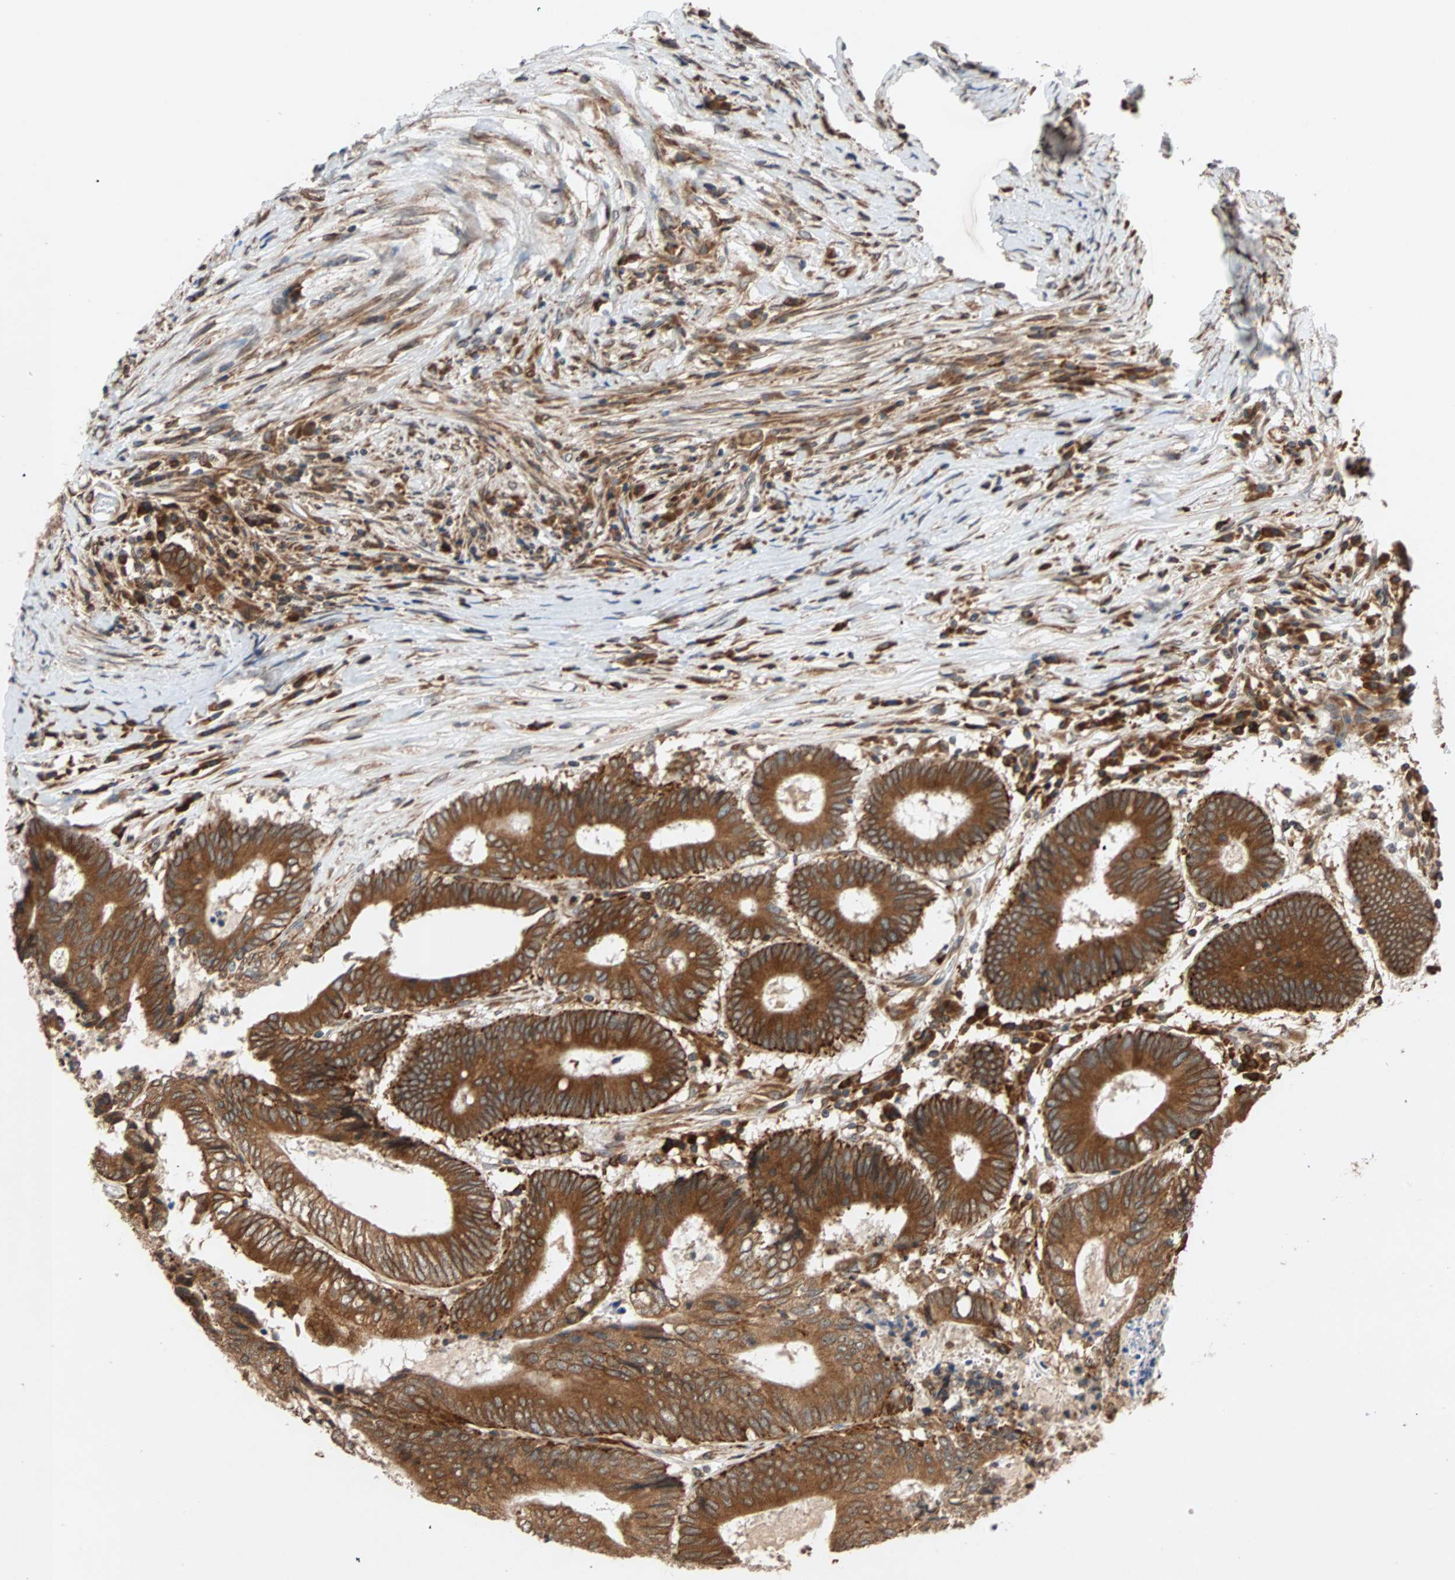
{"staining": {"intensity": "strong", "quantity": ">75%", "location": "cytoplasmic/membranous"}, "tissue": "colorectal cancer", "cell_type": "Tumor cells", "image_type": "cancer", "snomed": [{"axis": "morphology", "description": "Adenocarcinoma, NOS"}, {"axis": "topography", "description": "Rectum"}], "caption": "There is high levels of strong cytoplasmic/membranous staining in tumor cells of adenocarcinoma (colorectal), as demonstrated by immunohistochemical staining (brown color).", "gene": "AUP1", "patient": {"sex": "male", "age": 63}}